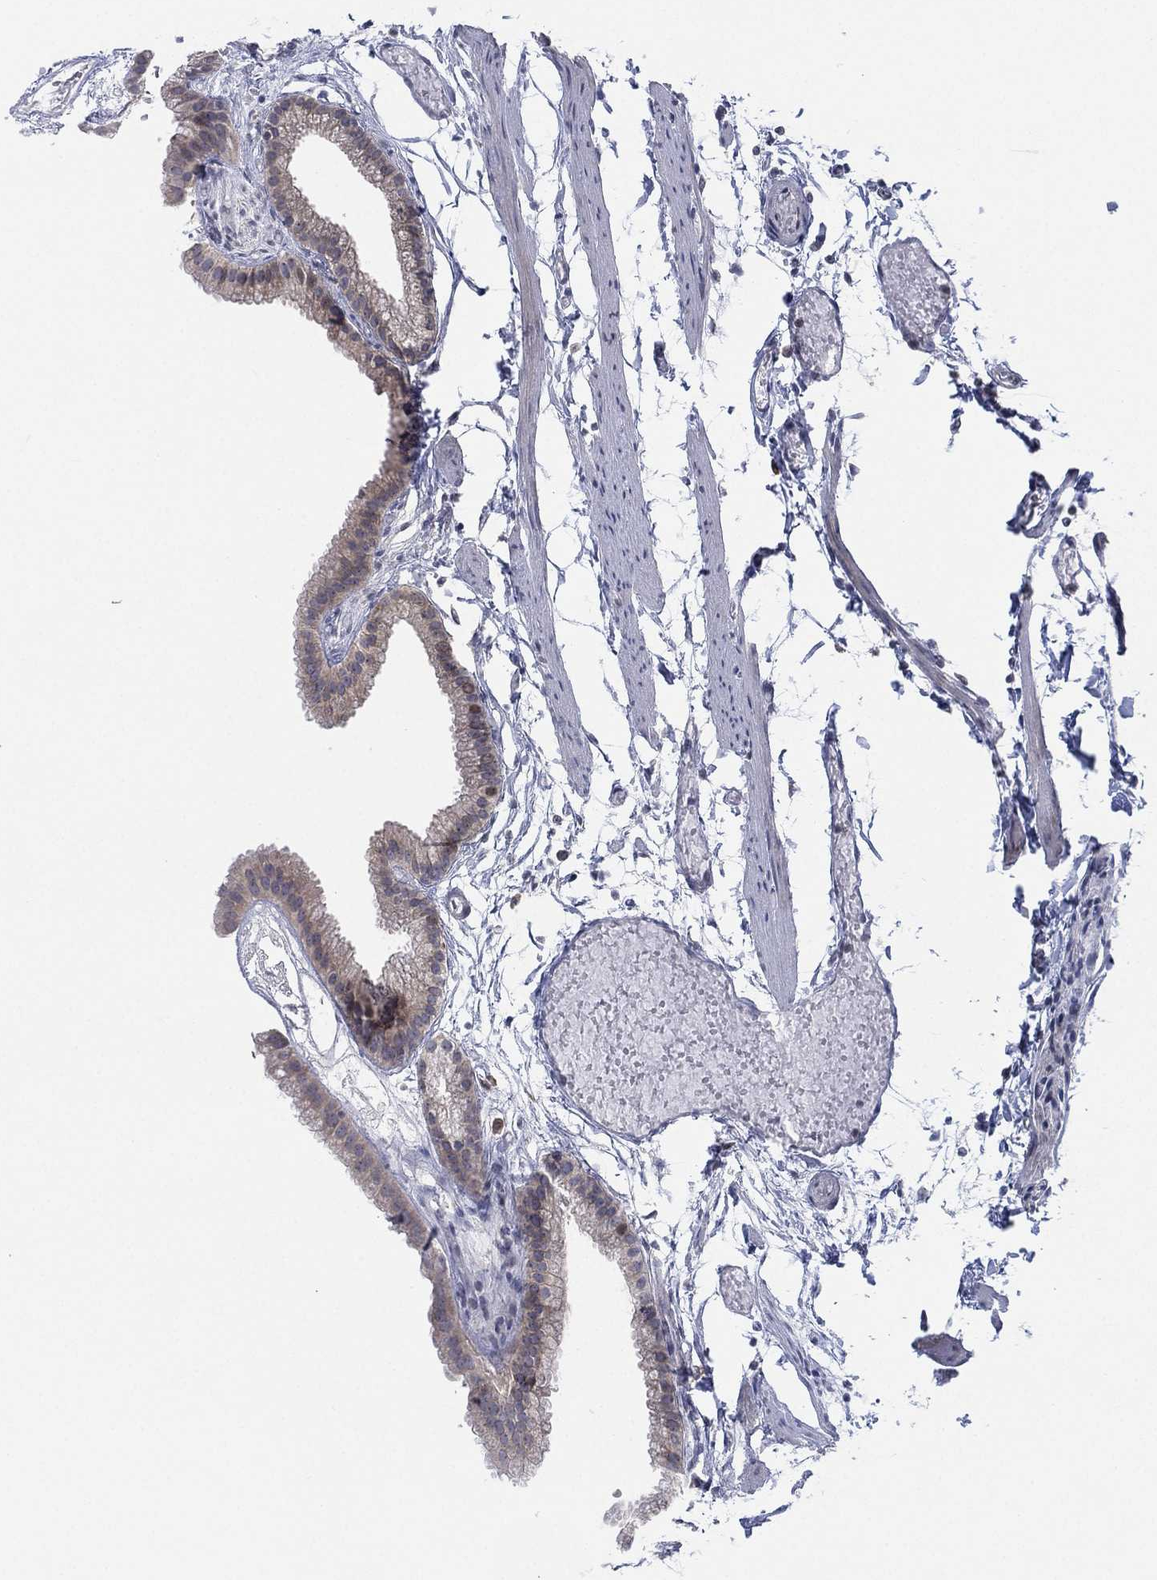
{"staining": {"intensity": "moderate", "quantity": "<25%", "location": "cytoplasmic/membranous"}, "tissue": "gallbladder", "cell_type": "Glandular cells", "image_type": "normal", "snomed": [{"axis": "morphology", "description": "Normal tissue, NOS"}, {"axis": "topography", "description": "Gallbladder"}], "caption": "Moderate cytoplasmic/membranous expression is appreciated in about <25% of glandular cells in benign gallbladder. (Stains: DAB (3,3'-diaminobenzidine) in brown, nuclei in blue, Microscopy: brightfield microscopy at high magnification).", "gene": "TMCO1", "patient": {"sex": "female", "age": 45}}